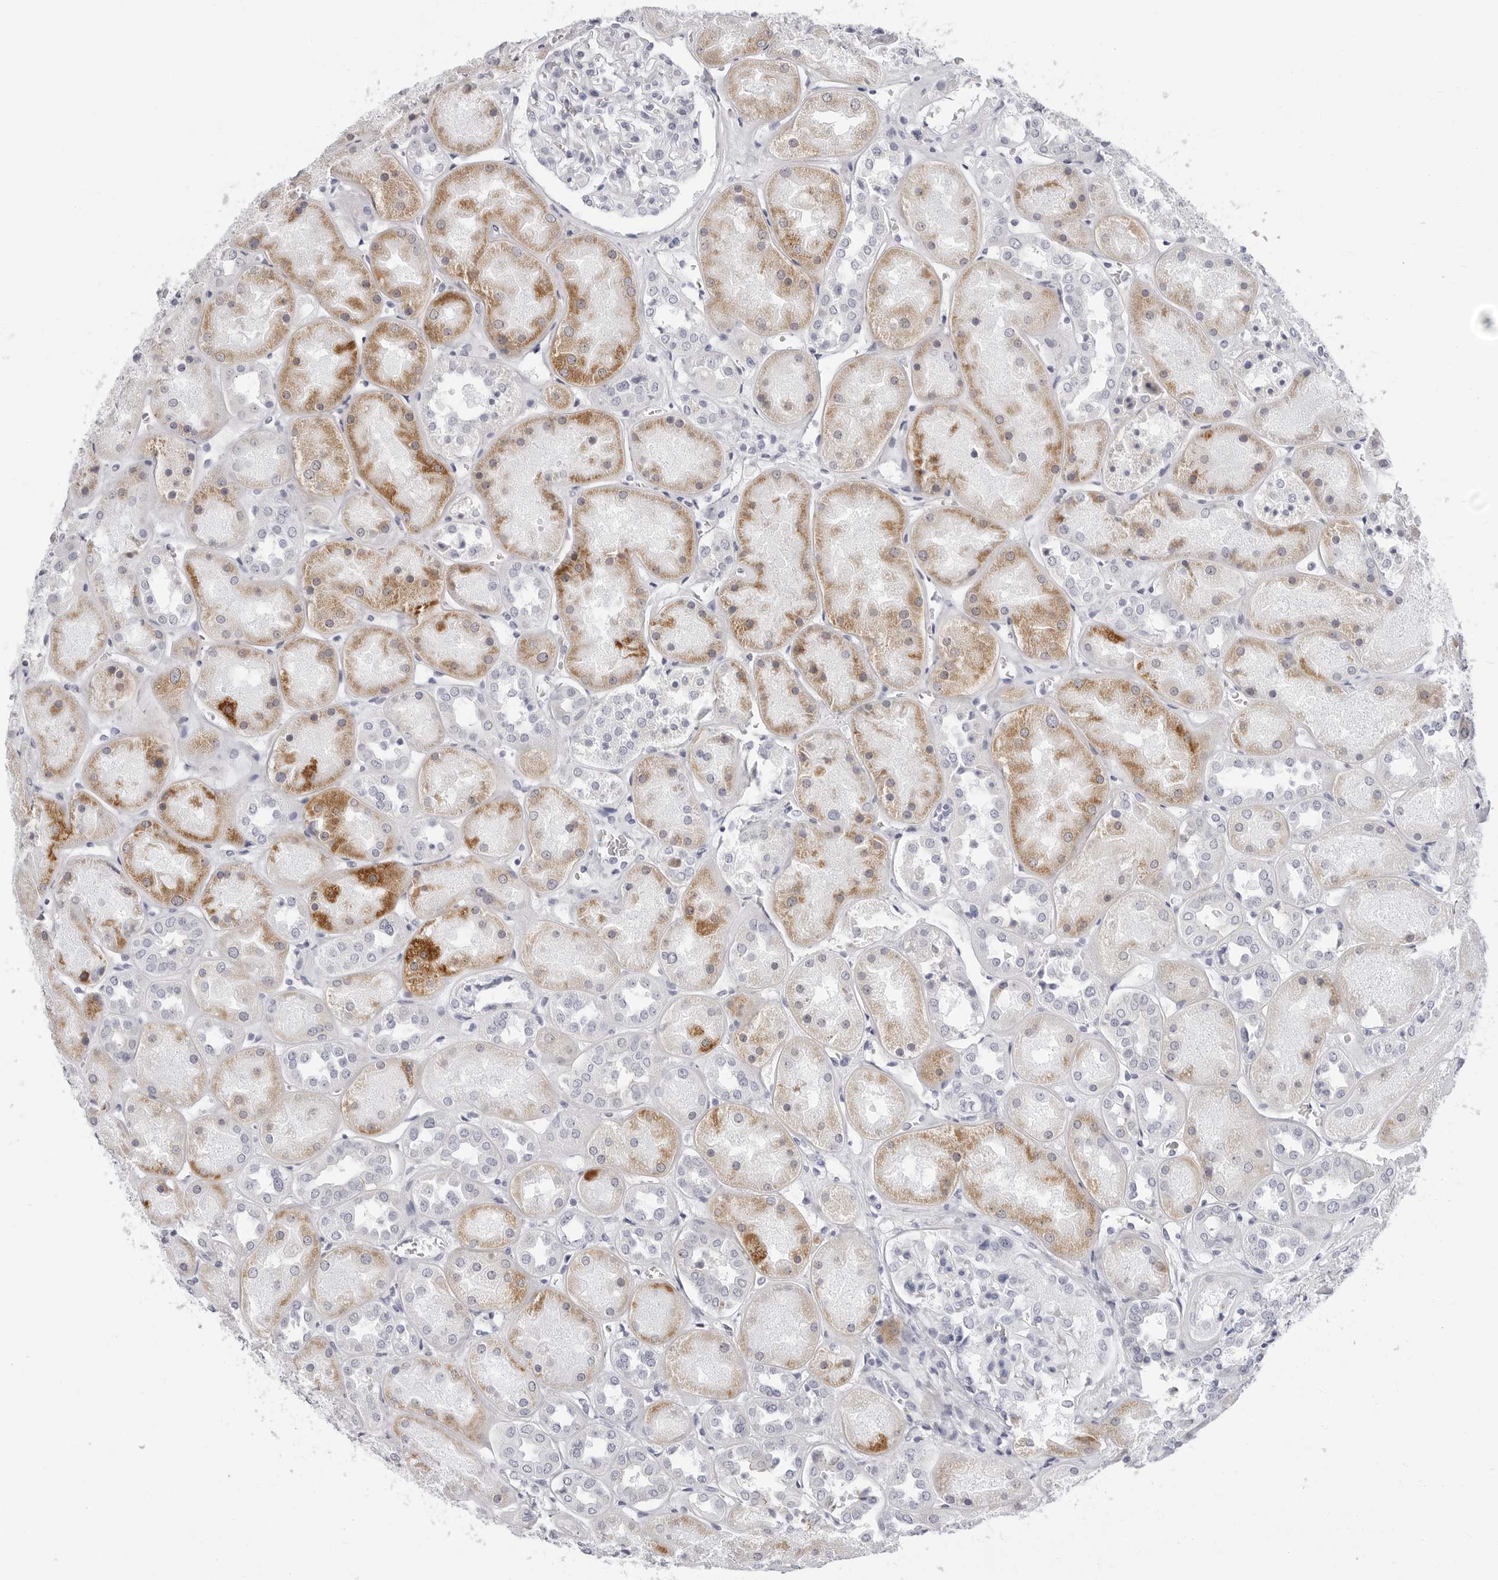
{"staining": {"intensity": "negative", "quantity": "none", "location": "none"}, "tissue": "kidney", "cell_type": "Cells in glomeruli", "image_type": "normal", "snomed": [{"axis": "morphology", "description": "Normal tissue, NOS"}, {"axis": "topography", "description": "Kidney"}], "caption": "The photomicrograph demonstrates no significant positivity in cells in glomeruli of kidney.", "gene": "ERICH3", "patient": {"sex": "male", "age": 70}}